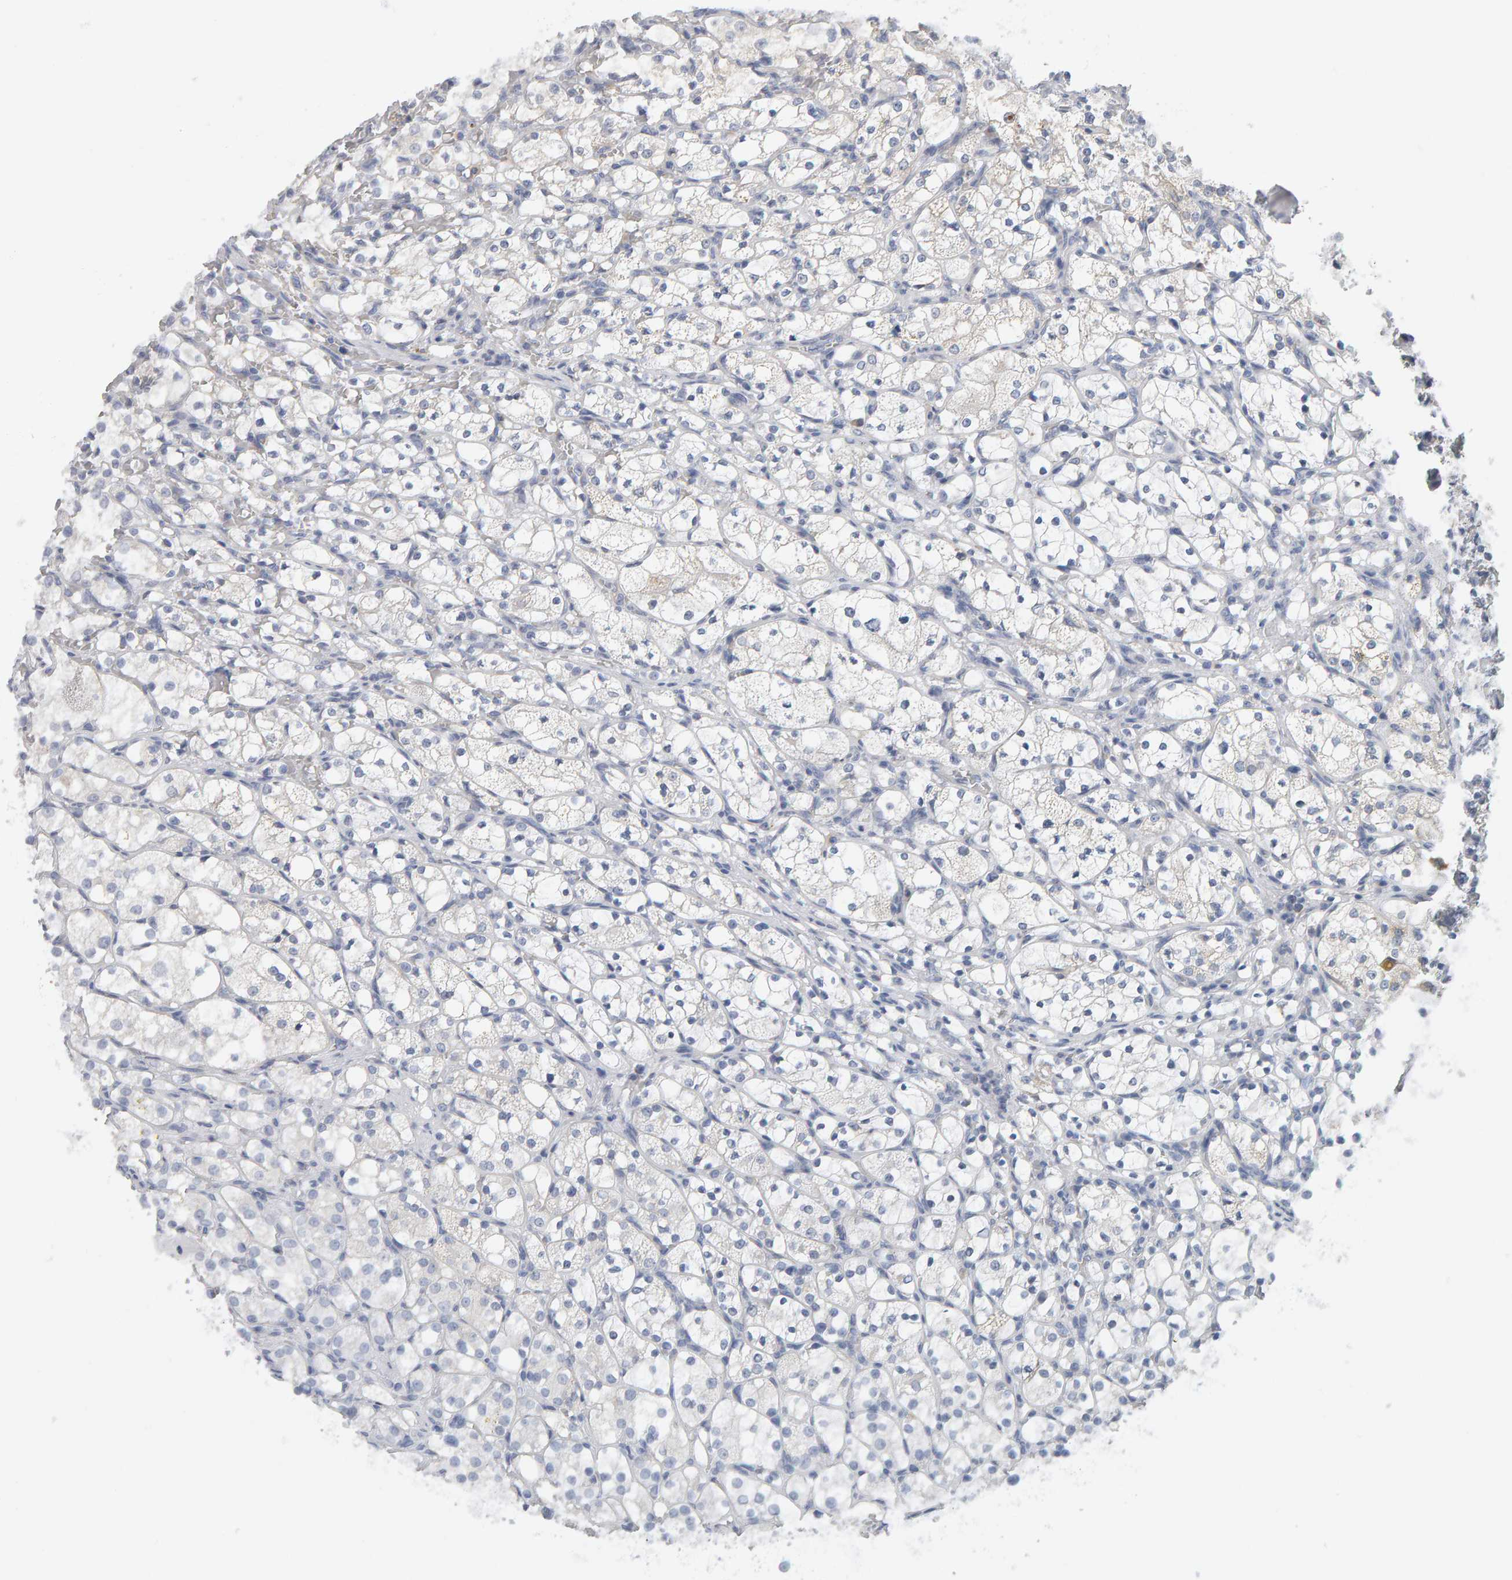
{"staining": {"intensity": "negative", "quantity": "none", "location": "none"}, "tissue": "renal cancer", "cell_type": "Tumor cells", "image_type": "cancer", "snomed": [{"axis": "morphology", "description": "Adenocarcinoma, NOS"}, {"axis": "topography", "description": "Kidney"}], "caption": "Immunohistochemistry of renal adenocarcinoma demonstrates no expression in tumor cells.", "gene": "ADHFE1", "patient": {"sex": "female", "age": 69}}